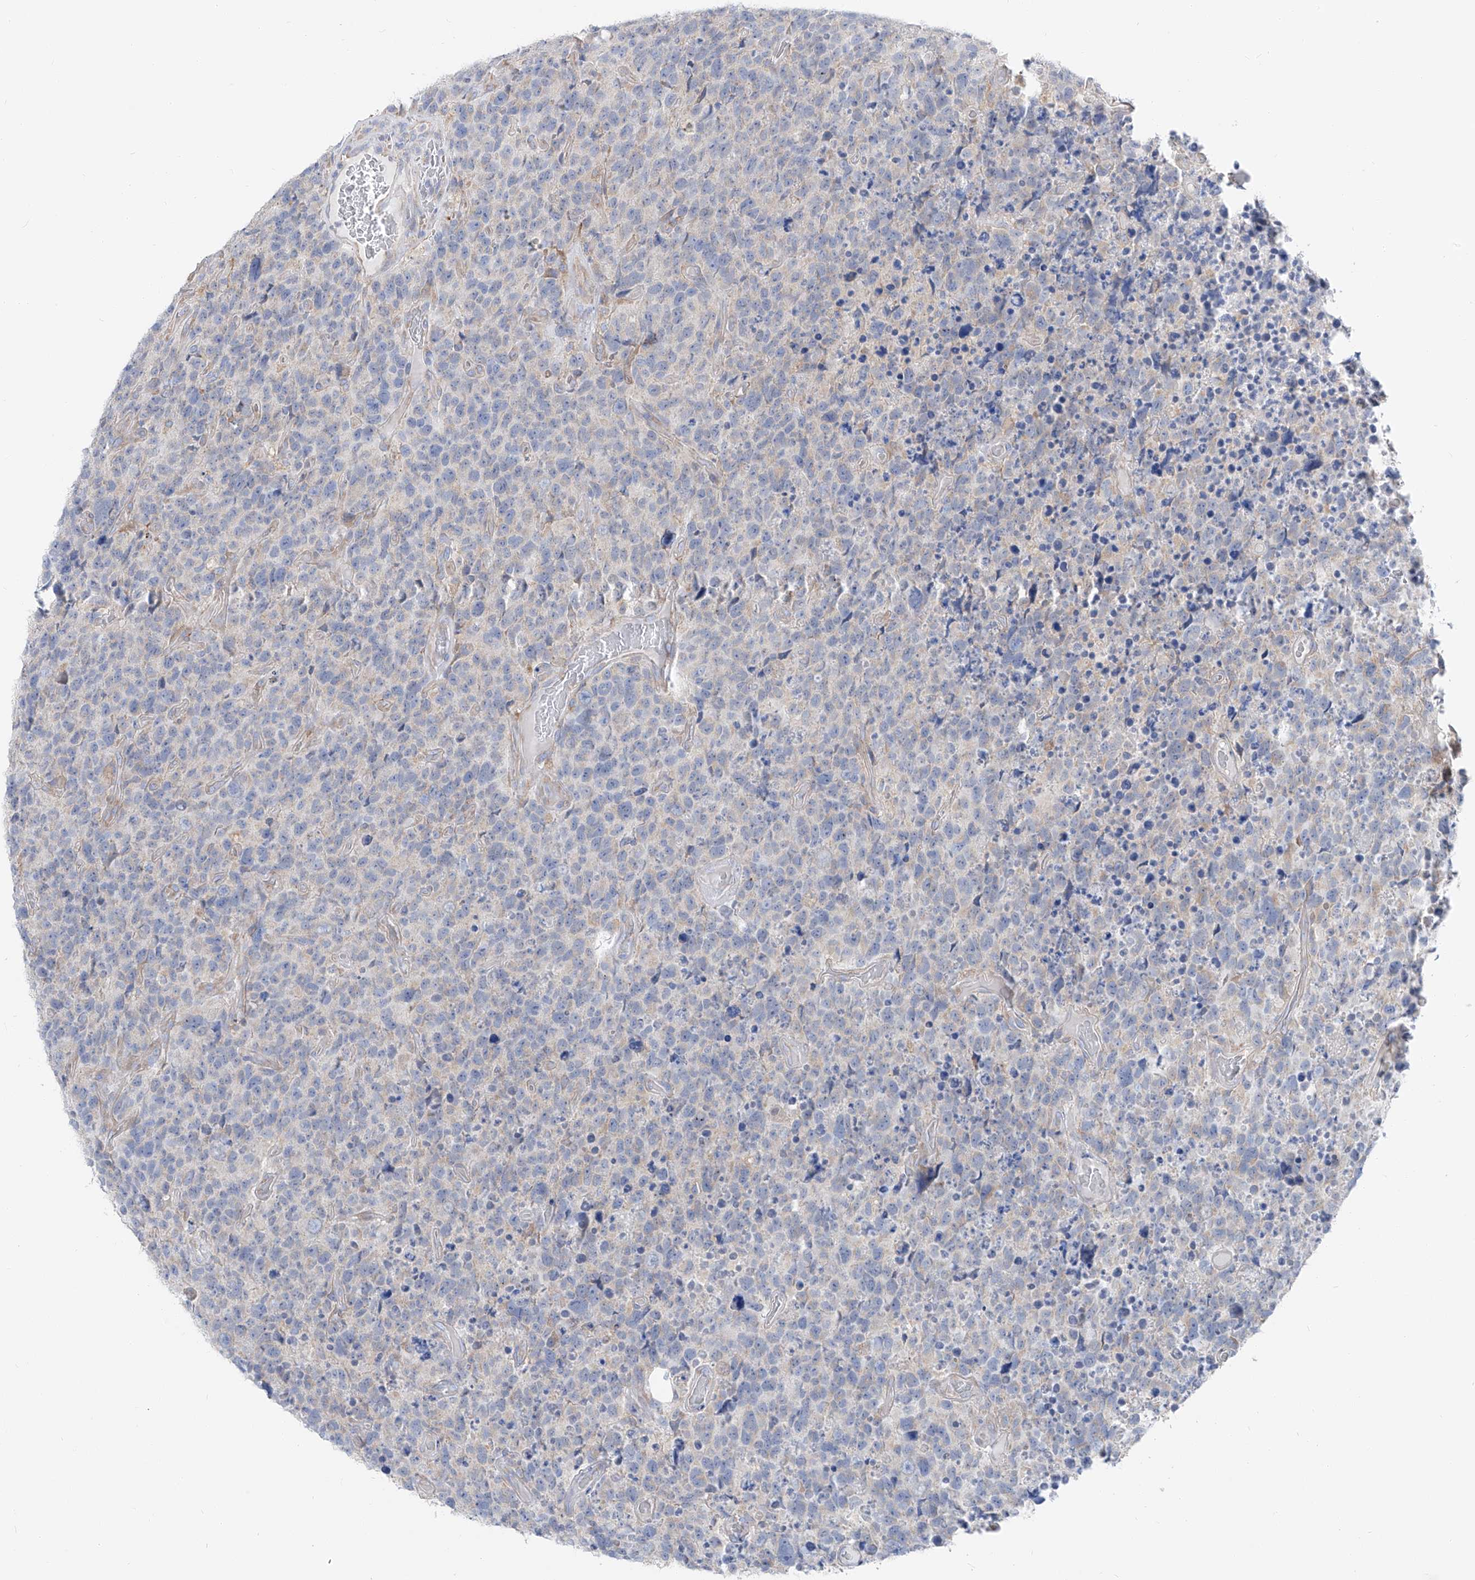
{"staining": {"intensity": "negative", "quantity": "none", "location": "none"}, "tissue": "glioma", "cell_type": "Tumor cells", "image_type": "cancer", "snomed": [{"axis": "morphology", "description": "Glioma, malignant, High grade"}, {"axis": "topography", "description": "Brain"}], "caption": "A high-resolution image shows IHC staining of glioma, which shows no significant positivity in tumor cells.", "gene": "UFL1", "patient": {"sex": "male", "age": 69}}